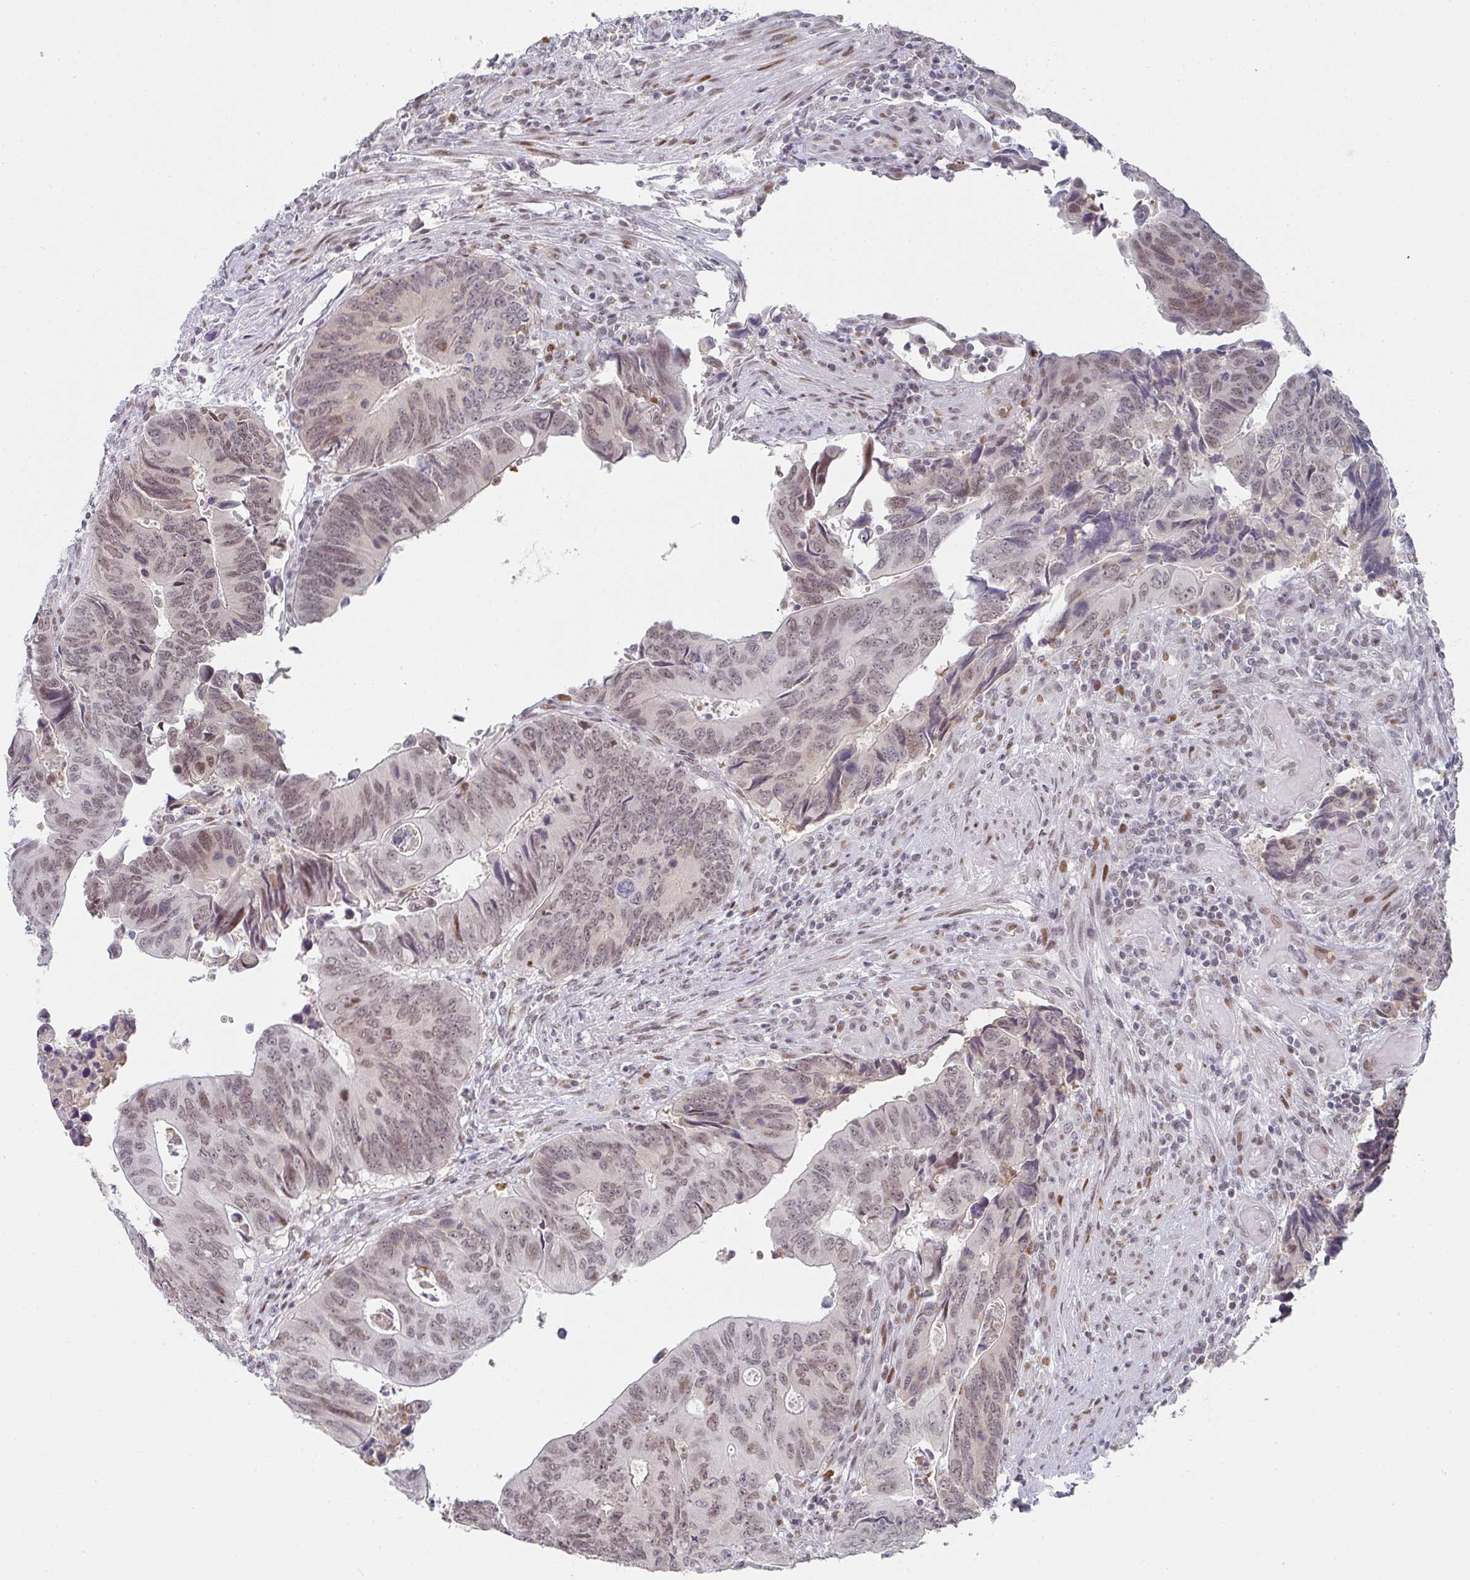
{"staining": {"intensity": "weak", "quantity": ">75%", "location": "nuclear"}, "tissue": "colorectal cancer", "cell_type": "Tumor cells", "image_type": "cancer", "snomed": [{"axis": "morphology", "description": "Adenocarcinoma, NOS"}, {"axis": "topography", "description": "Colon"}], "caption": "Adenocarcinoma (colorectal) stained with IHC demonstrates weak nuclear staining in approximately >75% of tumor cells.", "gene": "LIN54", "patient": {"sex": "male", "age": 87}}